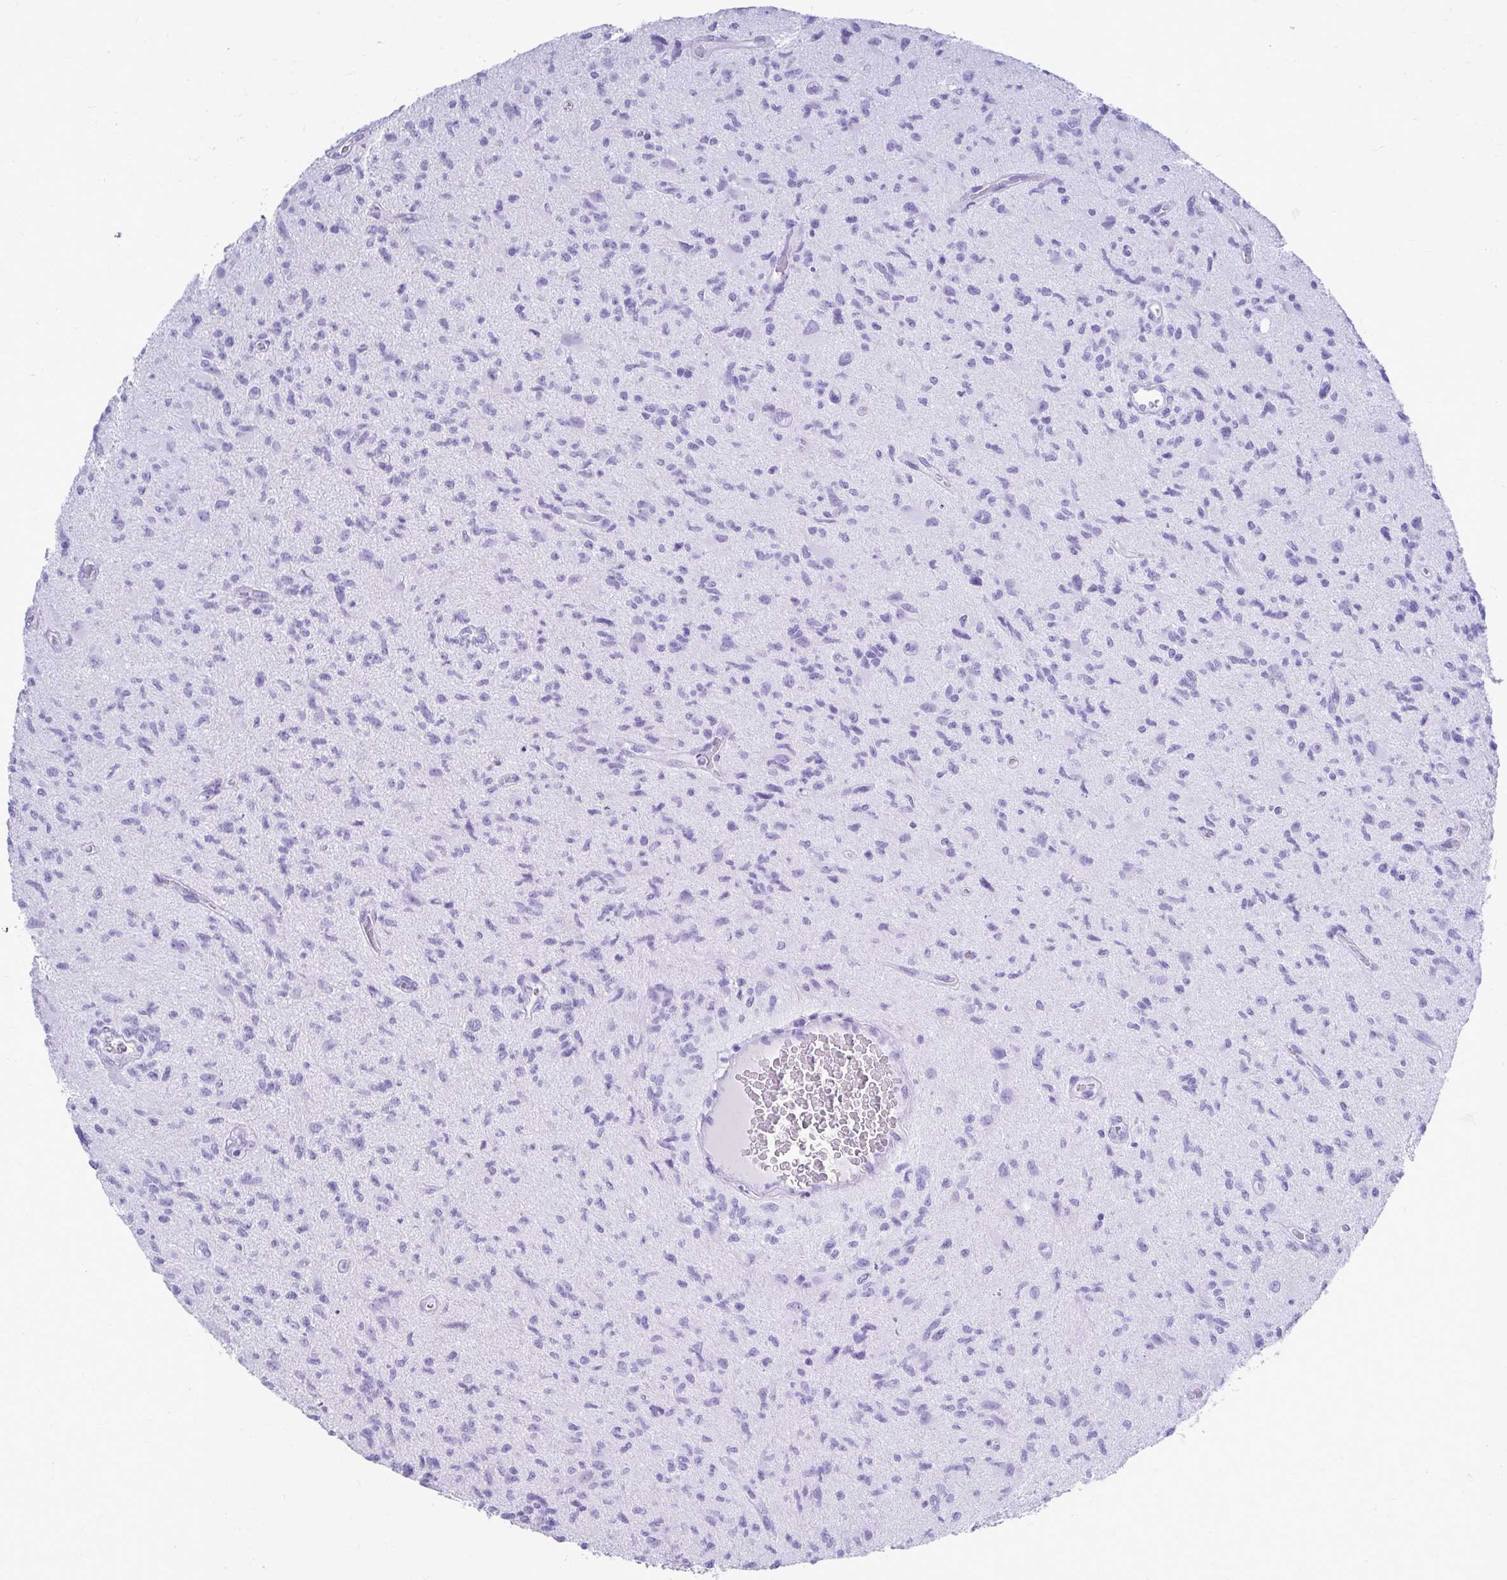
{"staining": {"intensity": "negative", "quantity": "none", "location": "none"}, "tissue": "glioma", "cell_type": "Tumor cells", "image_type": "cancer", "snomed": [{"axis": "morphology", "description": "Glioma, malignant, High grade"}, {"axis": "topography", "description": "Brain"}], "caption": "High magnification brightfield microscopy of malignant high-grade glioma stained with DAB (brown) and counterstained with hematoxylin (blue): tumor cells show no significant positivity.", "gene": "ATP4B", "patient": {"sex": "male", "age": 67}}